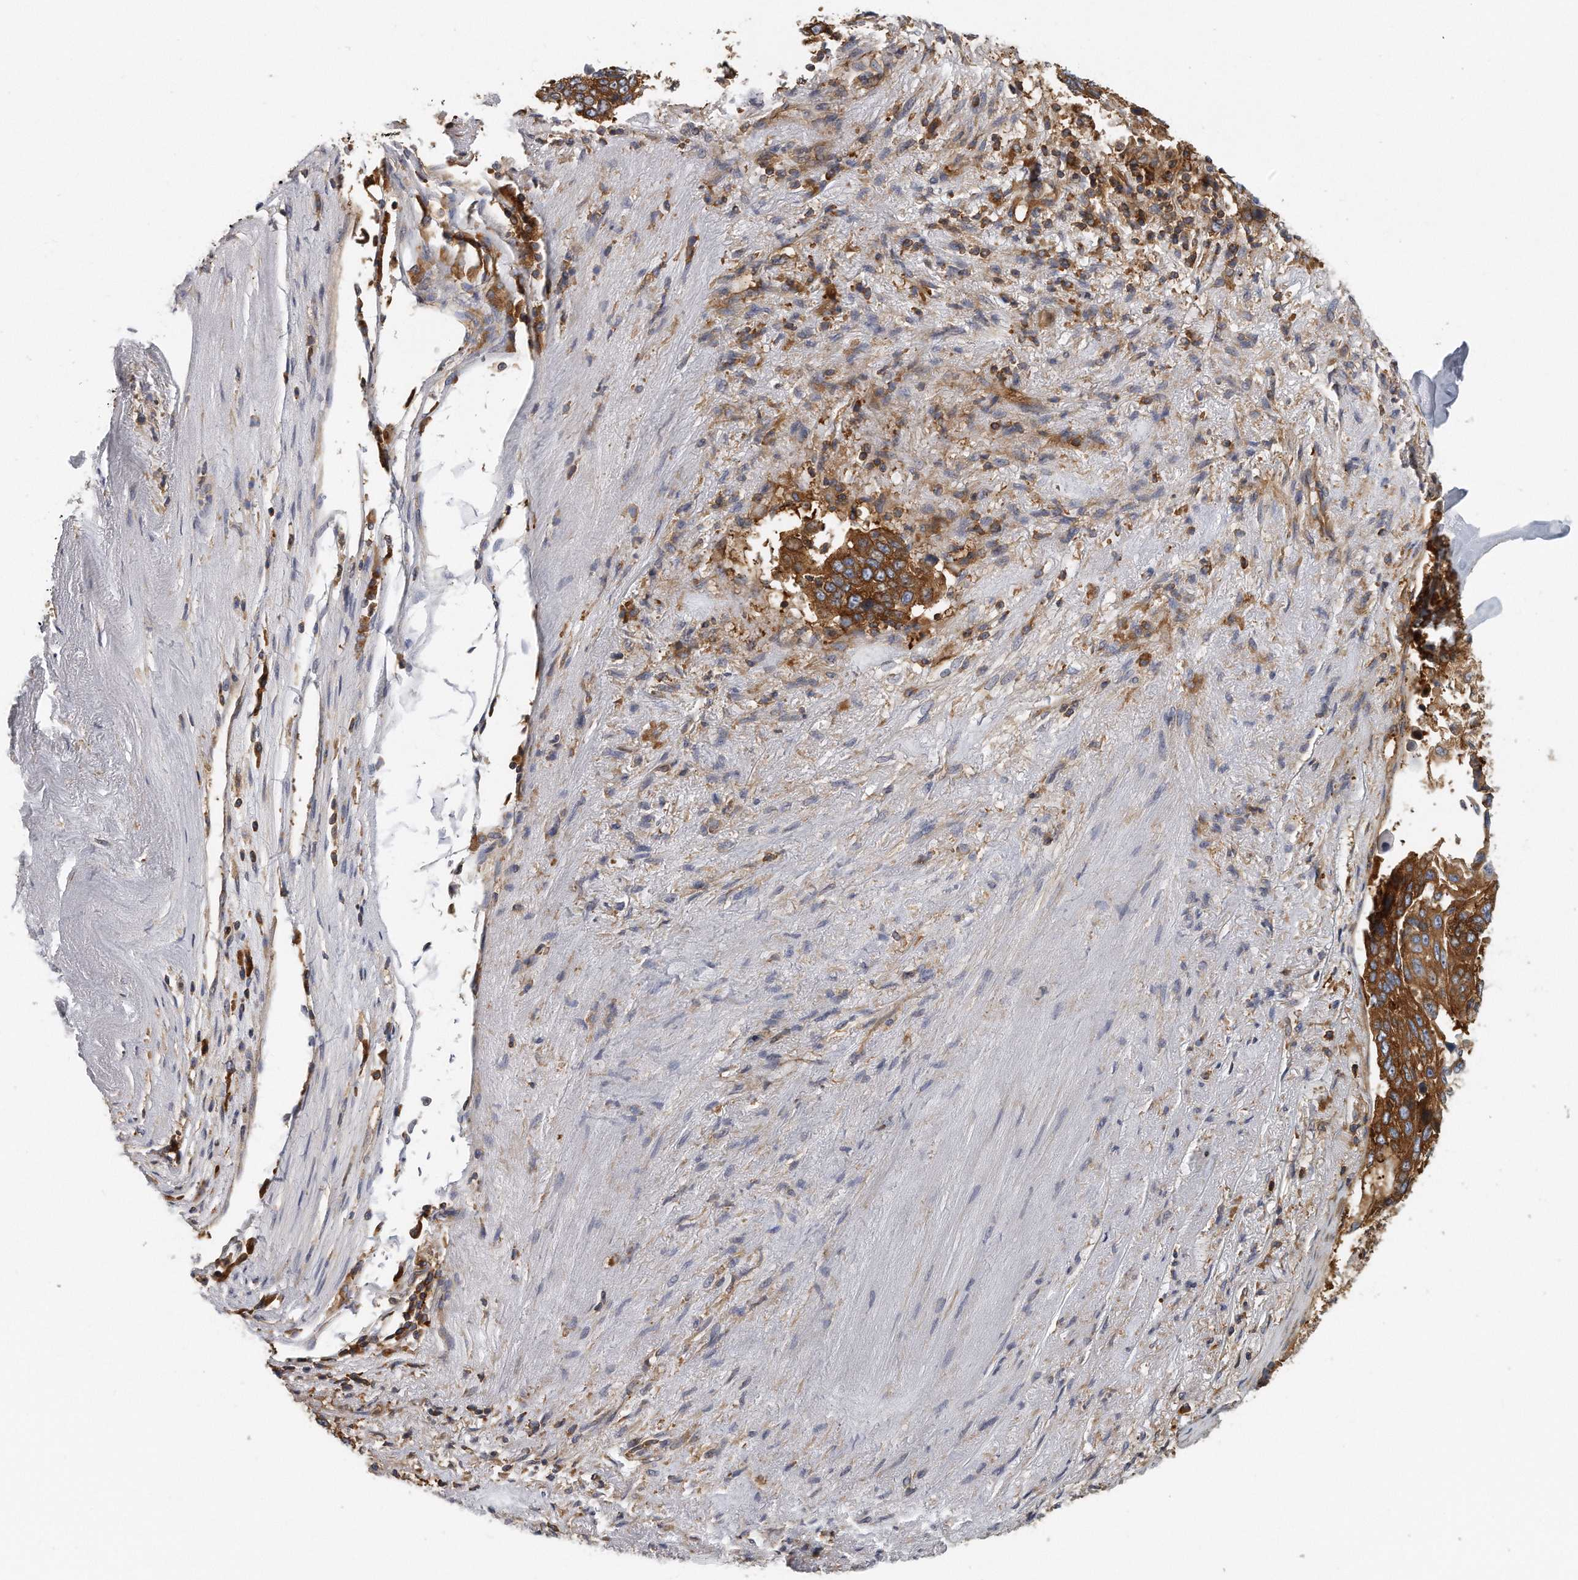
{"staining": {"intensity": "strong", "quantity": ">75%", "location": "cytoplasmic/membranous"}, "tissue": "lung cancer", "cell_type": "Tumor cells", "image_type": "cancer", "snomed": [{"axis": "morphology", "description": "Squamous cell carcinoma, NOS"}, {"axis": "topography", "description": "Lung"}], "caption": "Tumor cells demonstrate strong cytoplasmic/membranous positivity in approximately >75% of cells in lung cancer (squamous cell carcinoma).", "gene": "EIF3I", "patient": {"sex": "male", "age": 66}}